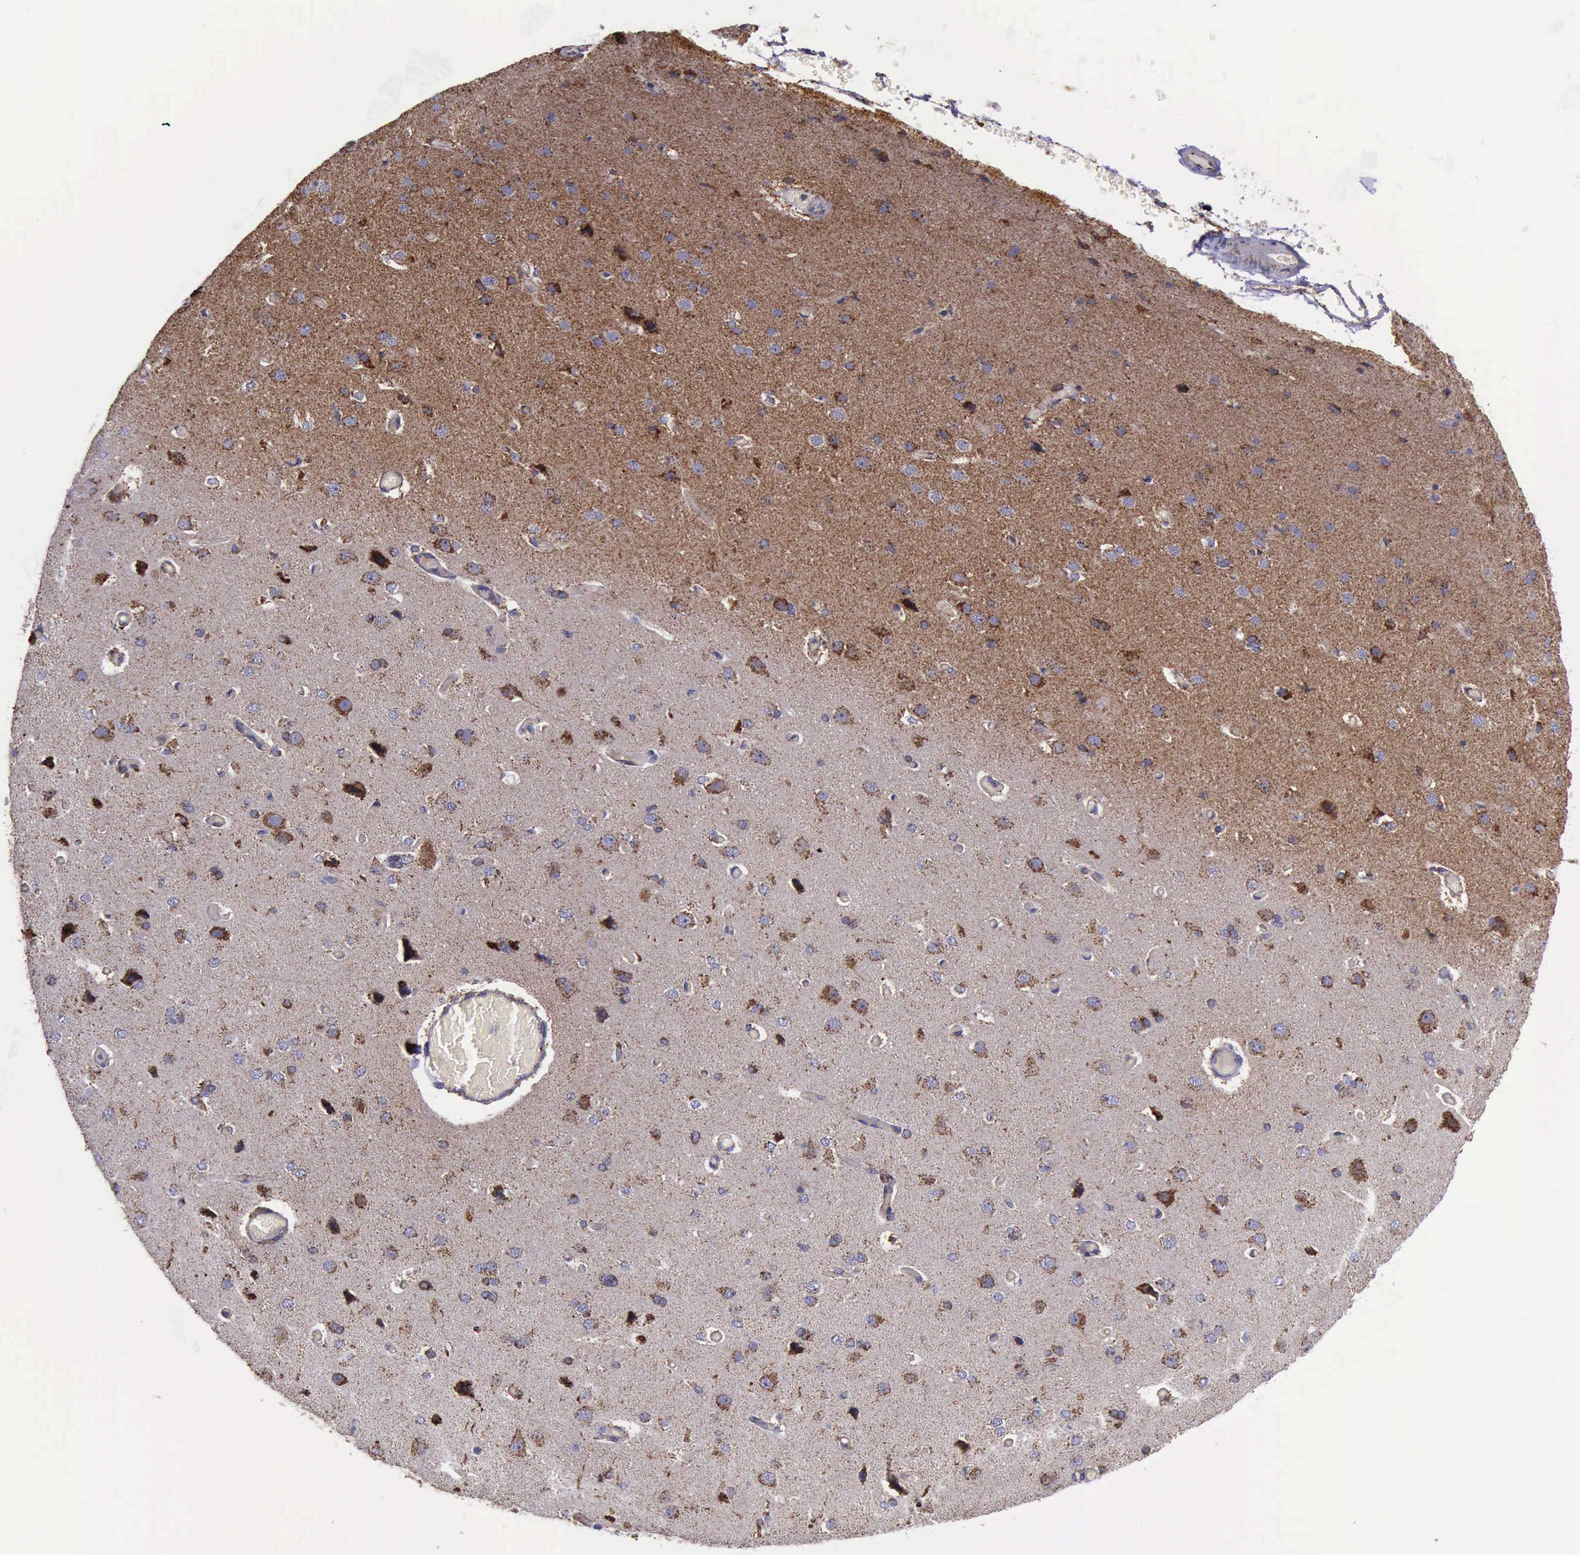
{"staining": {"intensity": "moderate", "quantity": ">75%", "location": "cytoplasmic/membranous"}, "tissue": "cerebral cortex", "cell_type": "Endothelial cells", "image_type": "normal", "snomed": [{"axis": "morphology", "description": "Normal tissue, NOS"}, {"axis": "morphology", "description": "Glioma, malignant, High grade"}, {"axis": "topography", "description": "Cerebral cortex"}], "caption": "Immunohistochemical staining of normal cerebral cortex shows moderate cytoplasmic/membranous protein positivity in approximately >75% of endothelial cells.", "gene": "TXN2", "patient": {"sex": "male", "age": 77}}